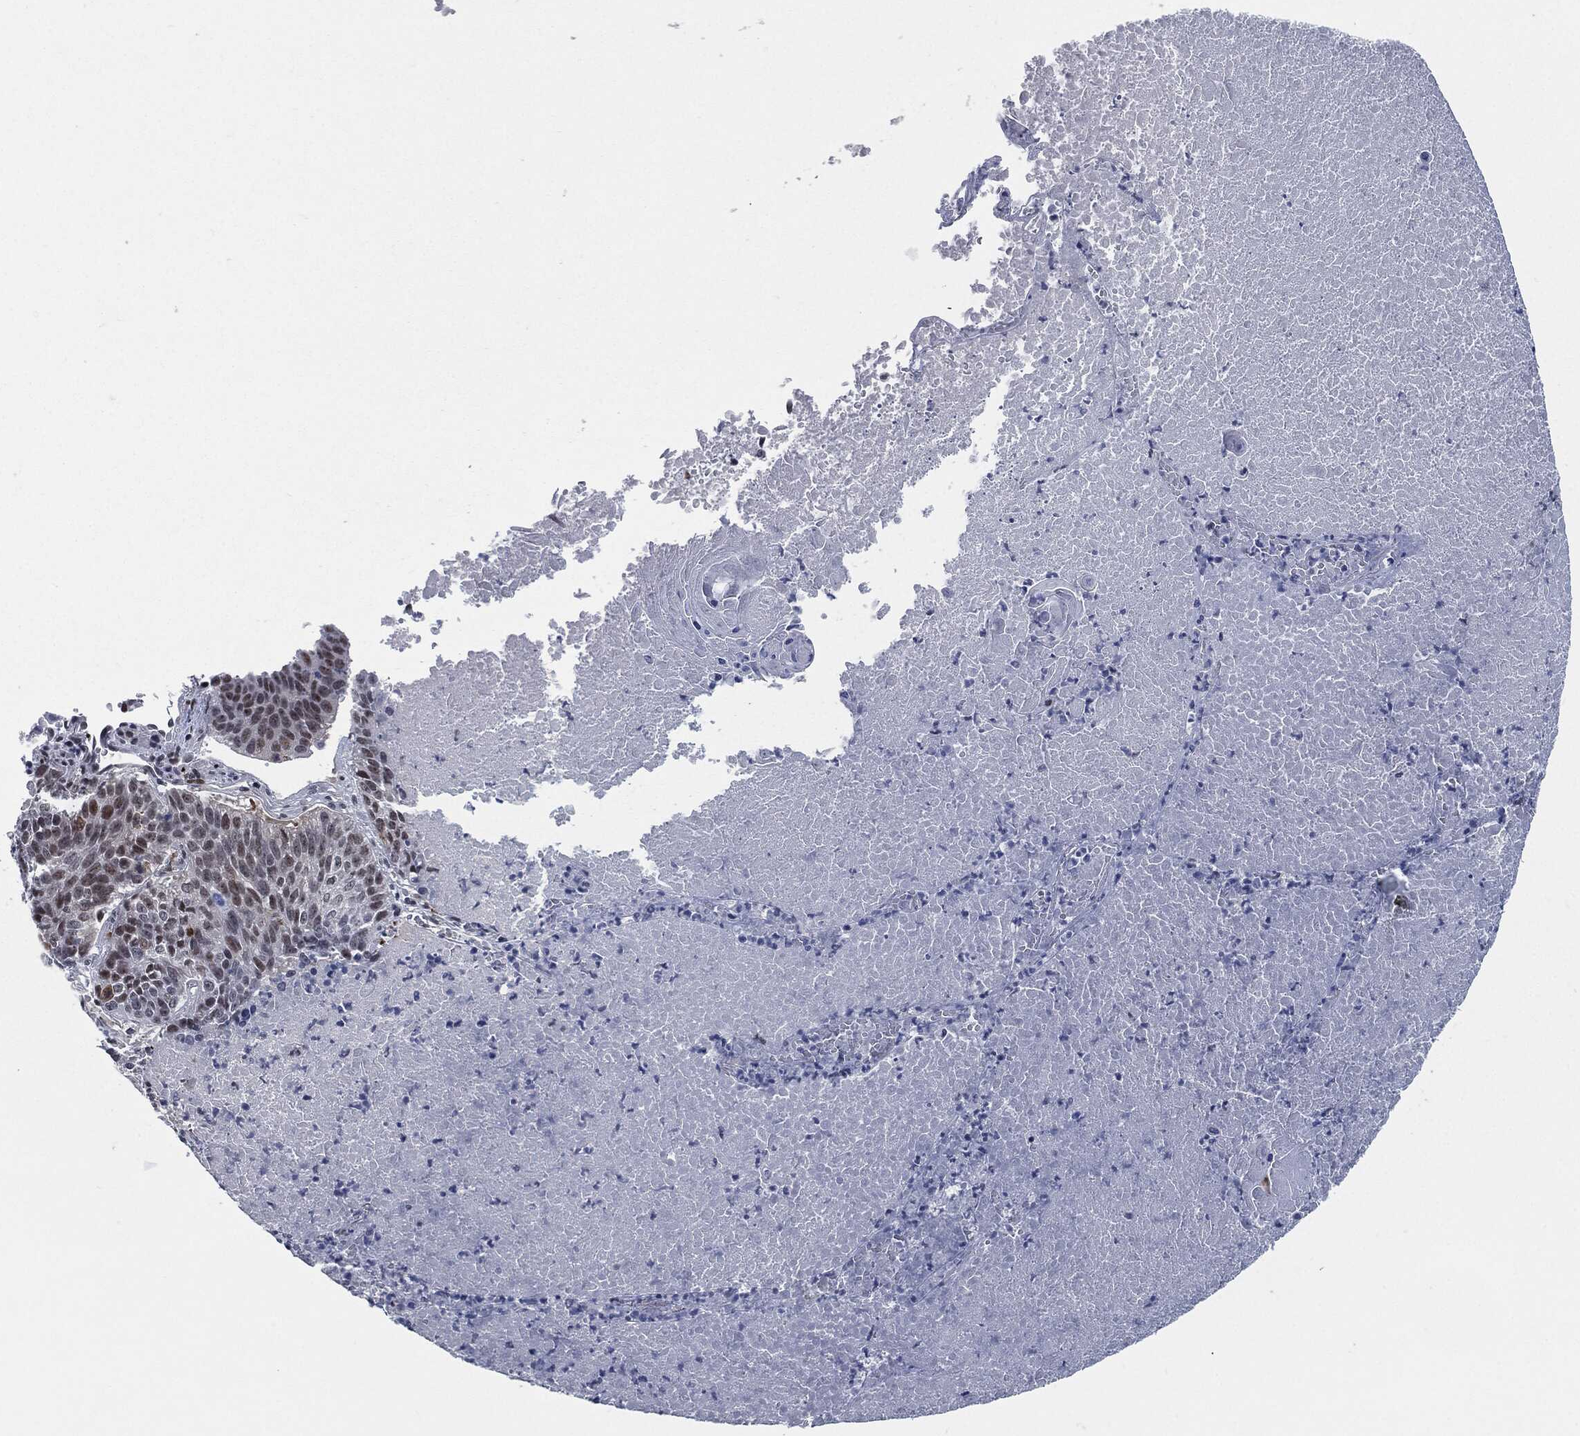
{"staining": {"intensity": "moderate", "quantity": "<25%", "location": "nuclear"}, "tissue": "lung cancer", "cell_type": "Tumor cells", "image_type": "cancer", "snomed": [{"axis": "morphology", "description": "Squamous cell carcinoma, NOS"}, {"axis": "topography", "description": "Lung"}], "caption": "High-power microscopy captured an immunohistochemistry histopathology image of lung cancer (squamous cell carcinoma), revealing moderate nuclear expression in about <25% of tumor cells.", "gene": "AKT2", "patient": {"sex": "male", "age": 64}}